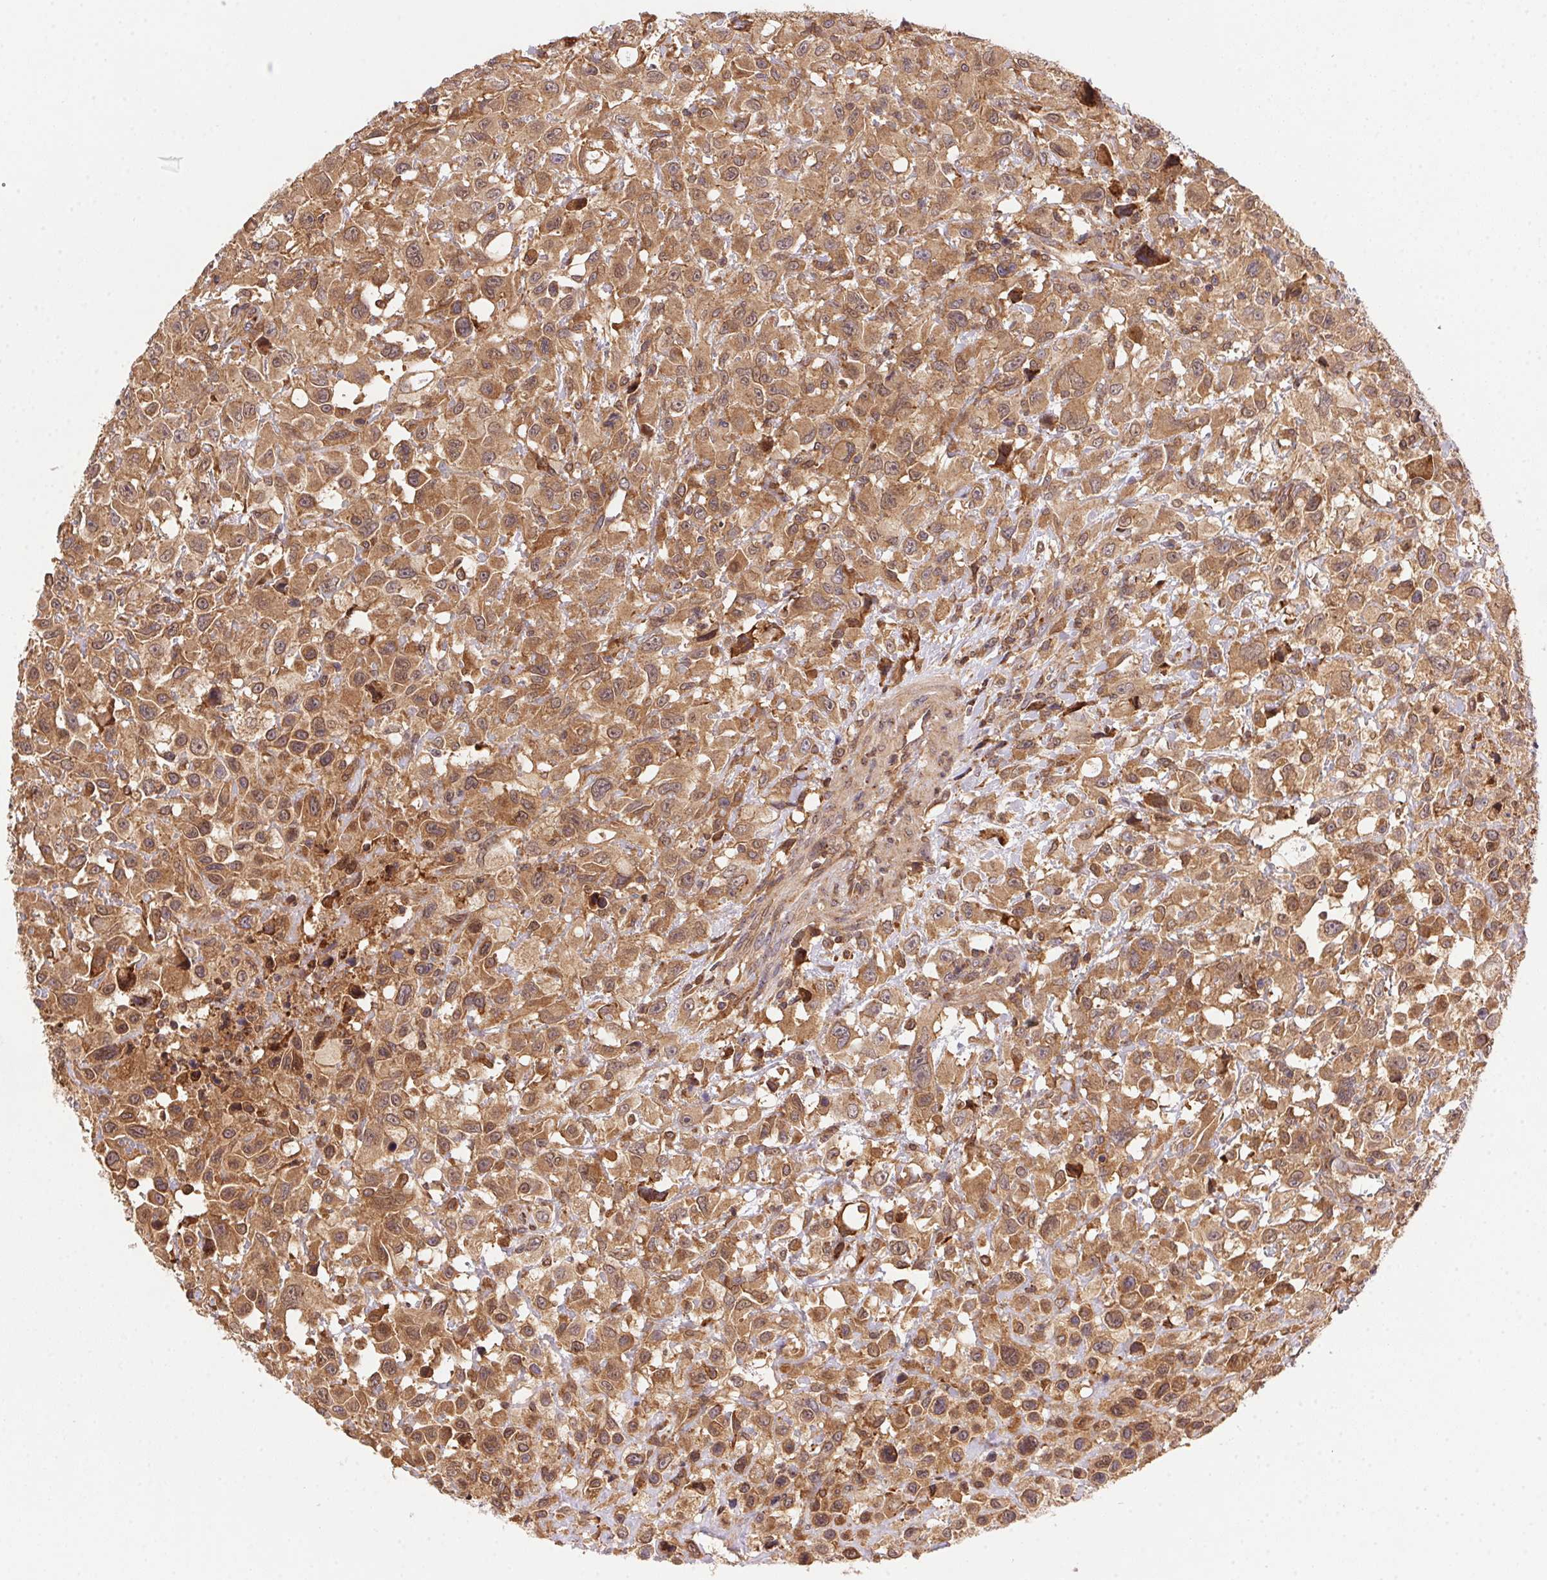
{"staining": {"intensity": "moderate", "quantity": ">75%", "location": "cytoplasmic/membranous,nuclear"}, "tissue": "head and neck cancer", "cell_type": "Tumor cells", "image_type": "cancer", "snomed": [{"axis": "morphology", "description": "Squamous cell carcinoma, NOS"}, {"axis": "morphology", "description": "Squamous cell carcinoma, metastatic, NOS"}, {"axis": "topography", "description": "Oral tissue"}, {"axis": "topography", "description": "Head-Neck"}], "caption": "Human head and neck cancer (metastatic squamous cell carcinoma) stained with a protein marker shows moderate staining in tumor cells.", "gene": "MEX3D", "patient": {"sex": "female", "age": 85}}